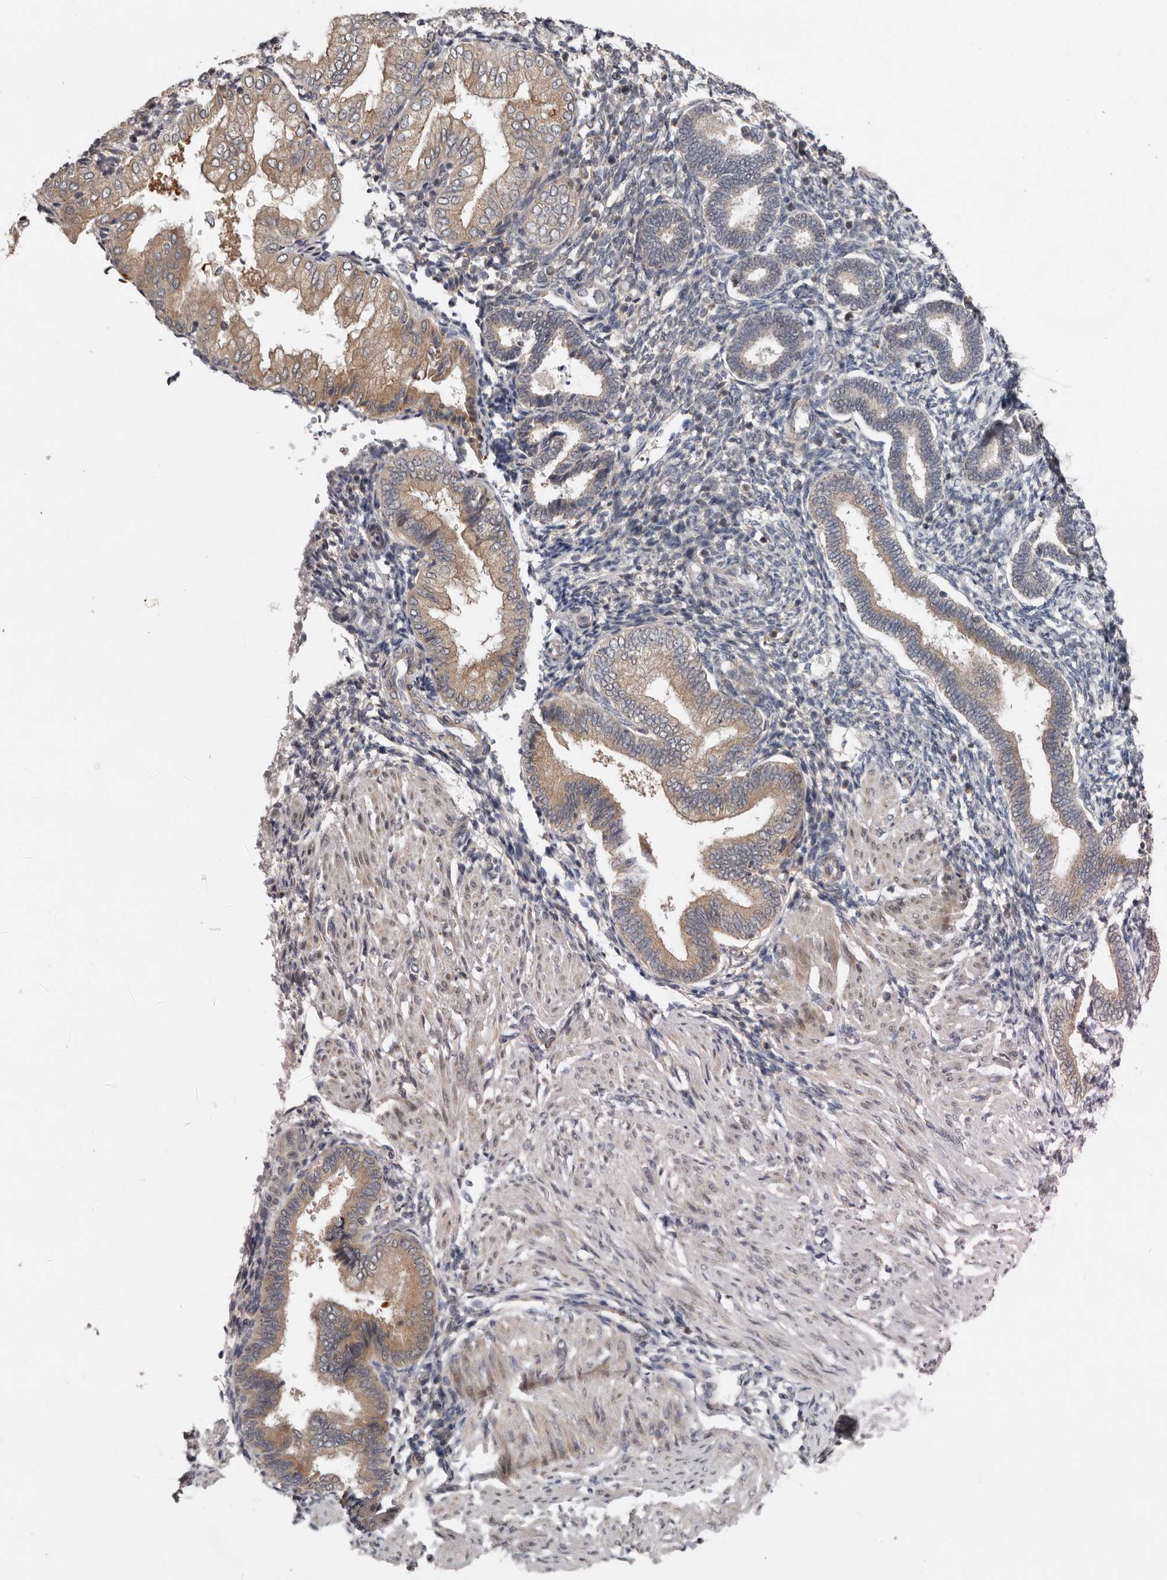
{"staining": {"intensity": "weak", "quantity": "<25%", "location": "cytoplasmic/membranous"}, "tissue": "endometrium", "cell_type": "Cells in endometrial stroma", "image_type": "normal", "snomed": [{"axis": "morphology", "description": "Normal tissue, NOS"}, {"axis": "topography", "description": "Endometrium"}], "caption": "High power microscopy histopathology image of an immunohistochemistry micrograph of normal endometrium, revealing no significant staining in cells in endometrial stroma. The staining is performed using DAB (3,3'-diaminobenzidine) brown chromogen with nuclei counter-stained in using hematoxylin.", "gene": "CHML", "patient": {"sex": "female", "age": 53}}